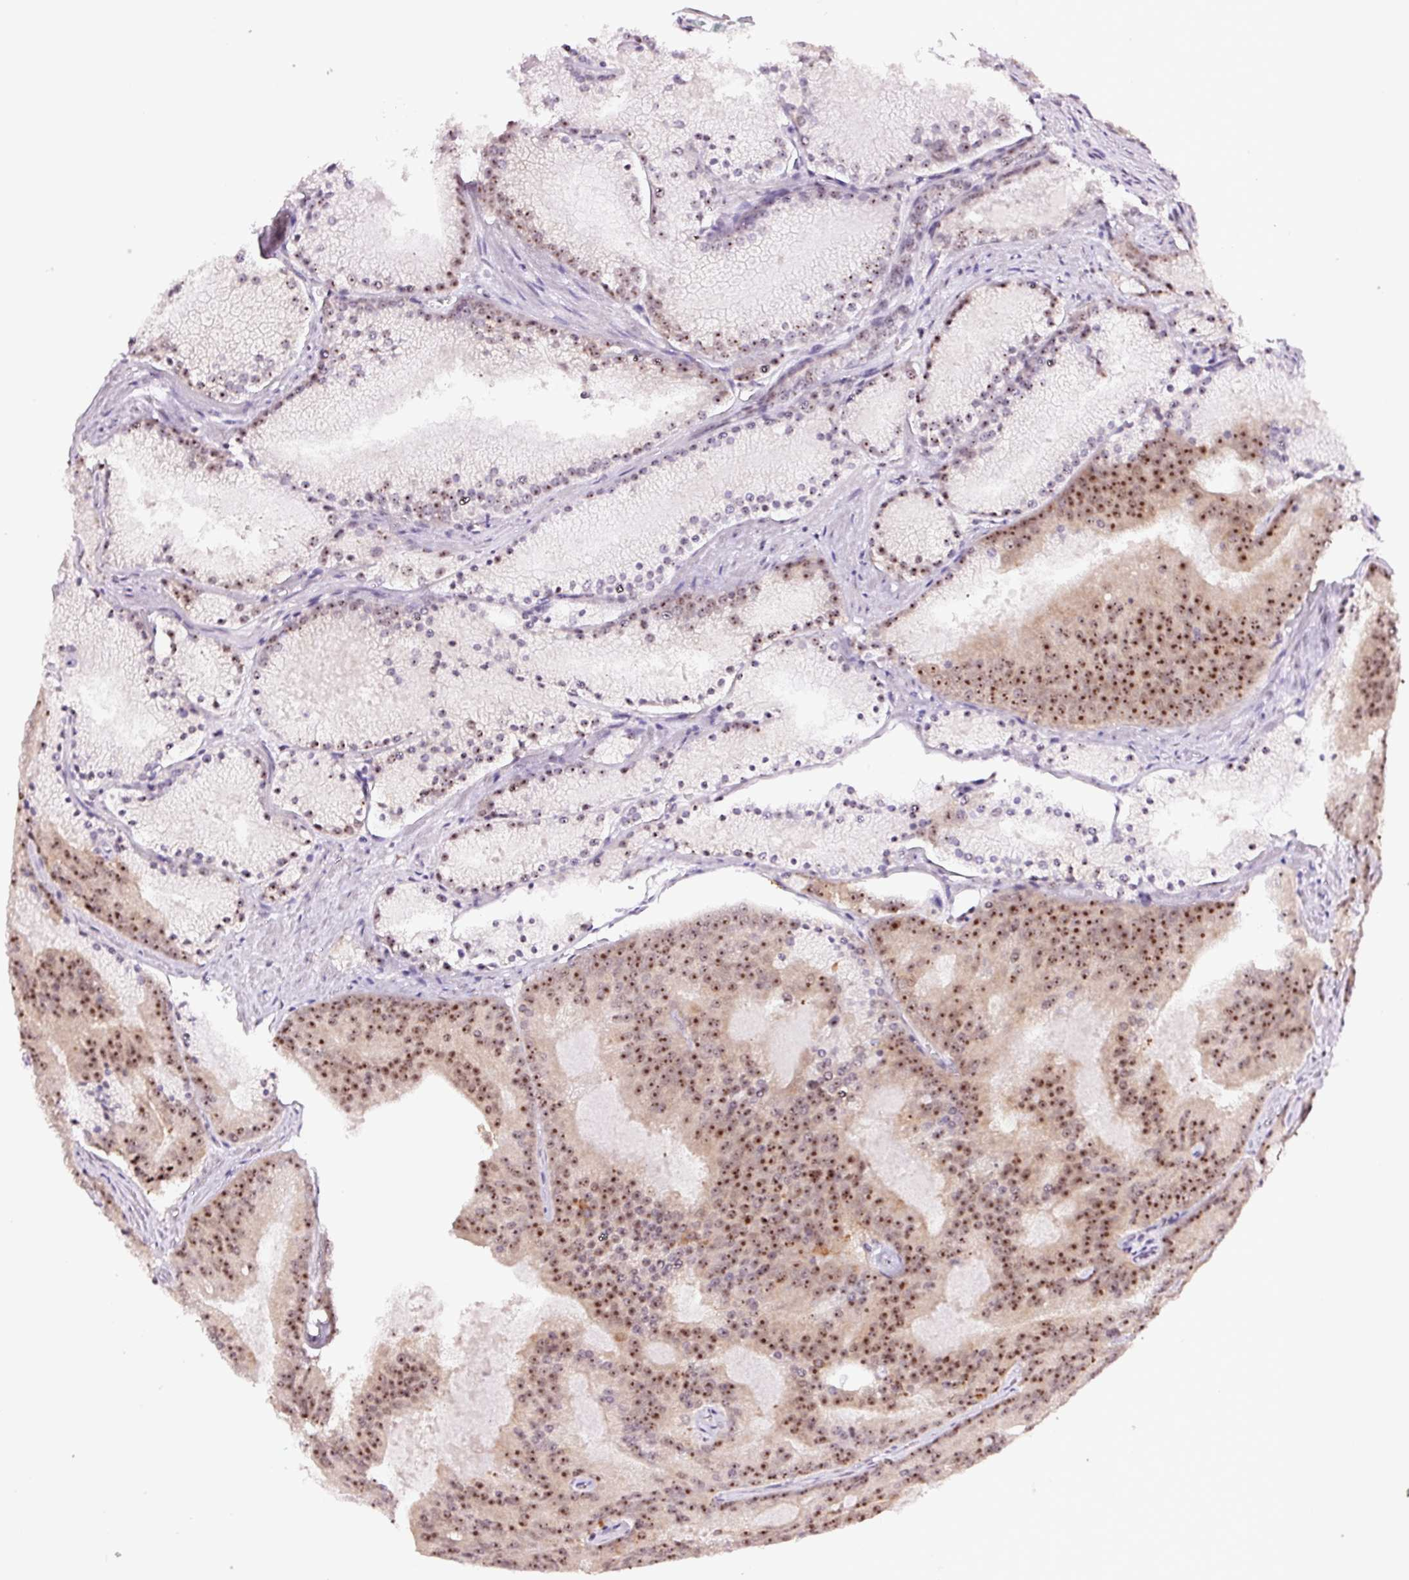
{"staining": {"intensity": "moderate", "quantity": "25%-75%", "location": "nuclear"}, "tissue": "prostate cancer", "cell_type": "Tumor cells", "image_type": "cancer", "snomed": [{"axis": "morphology", "description": "Adenocarcinoma, High grade"}, {"axis": "topography", "description": "Prostate"}], "caption": "Human high-grade adenocarcinoma (prostate) stained with a brown dye demonstrates moderate nuclear positive expression in approximately 25%-75% of tumor cells.", "gene": "GNL3", "patient": {"sex": "male", "age": 61}}